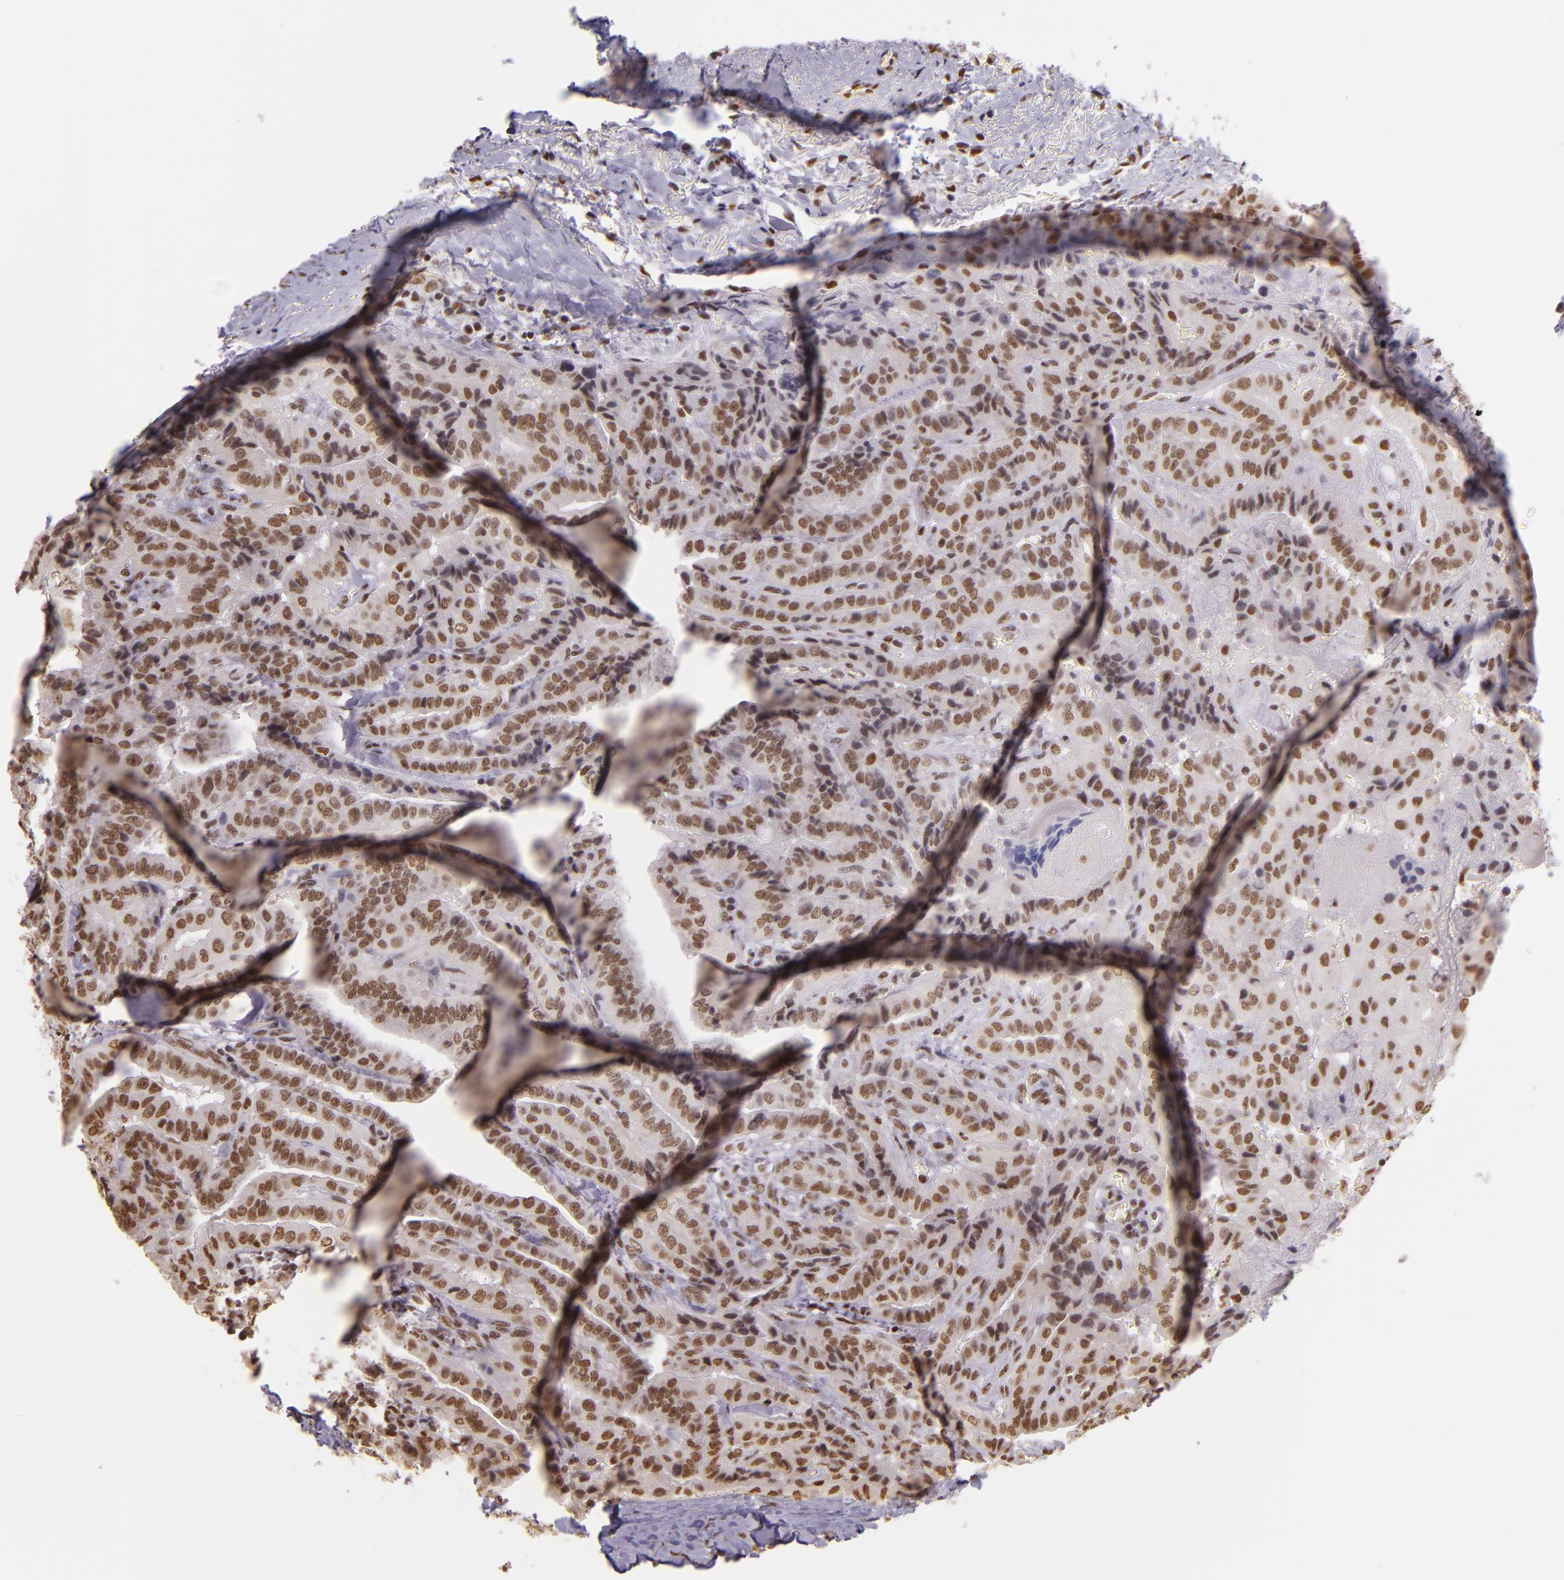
{"staining": {"intensity": "moderate", "quantity": ">75%", "location": "nuclear"}, "tissue": "thyroid cancer", "cell_type": "Tumor cells", "image_type": "cancer", "snomed": [{"axis": "morphology", "description": "Papillary adenocarcinoma, NOS"}, {"axis": "topography", "description": "Thyroid gland"}], "caption": "Moderate nuclear expression for a protein is appreciated in about >75% of tumor cells of papillary adenocarcinoma (thyroid) using immunohistochemistry (IHC).", "gene": "USF1", "patient": {"sex": "female", "age": 71}}